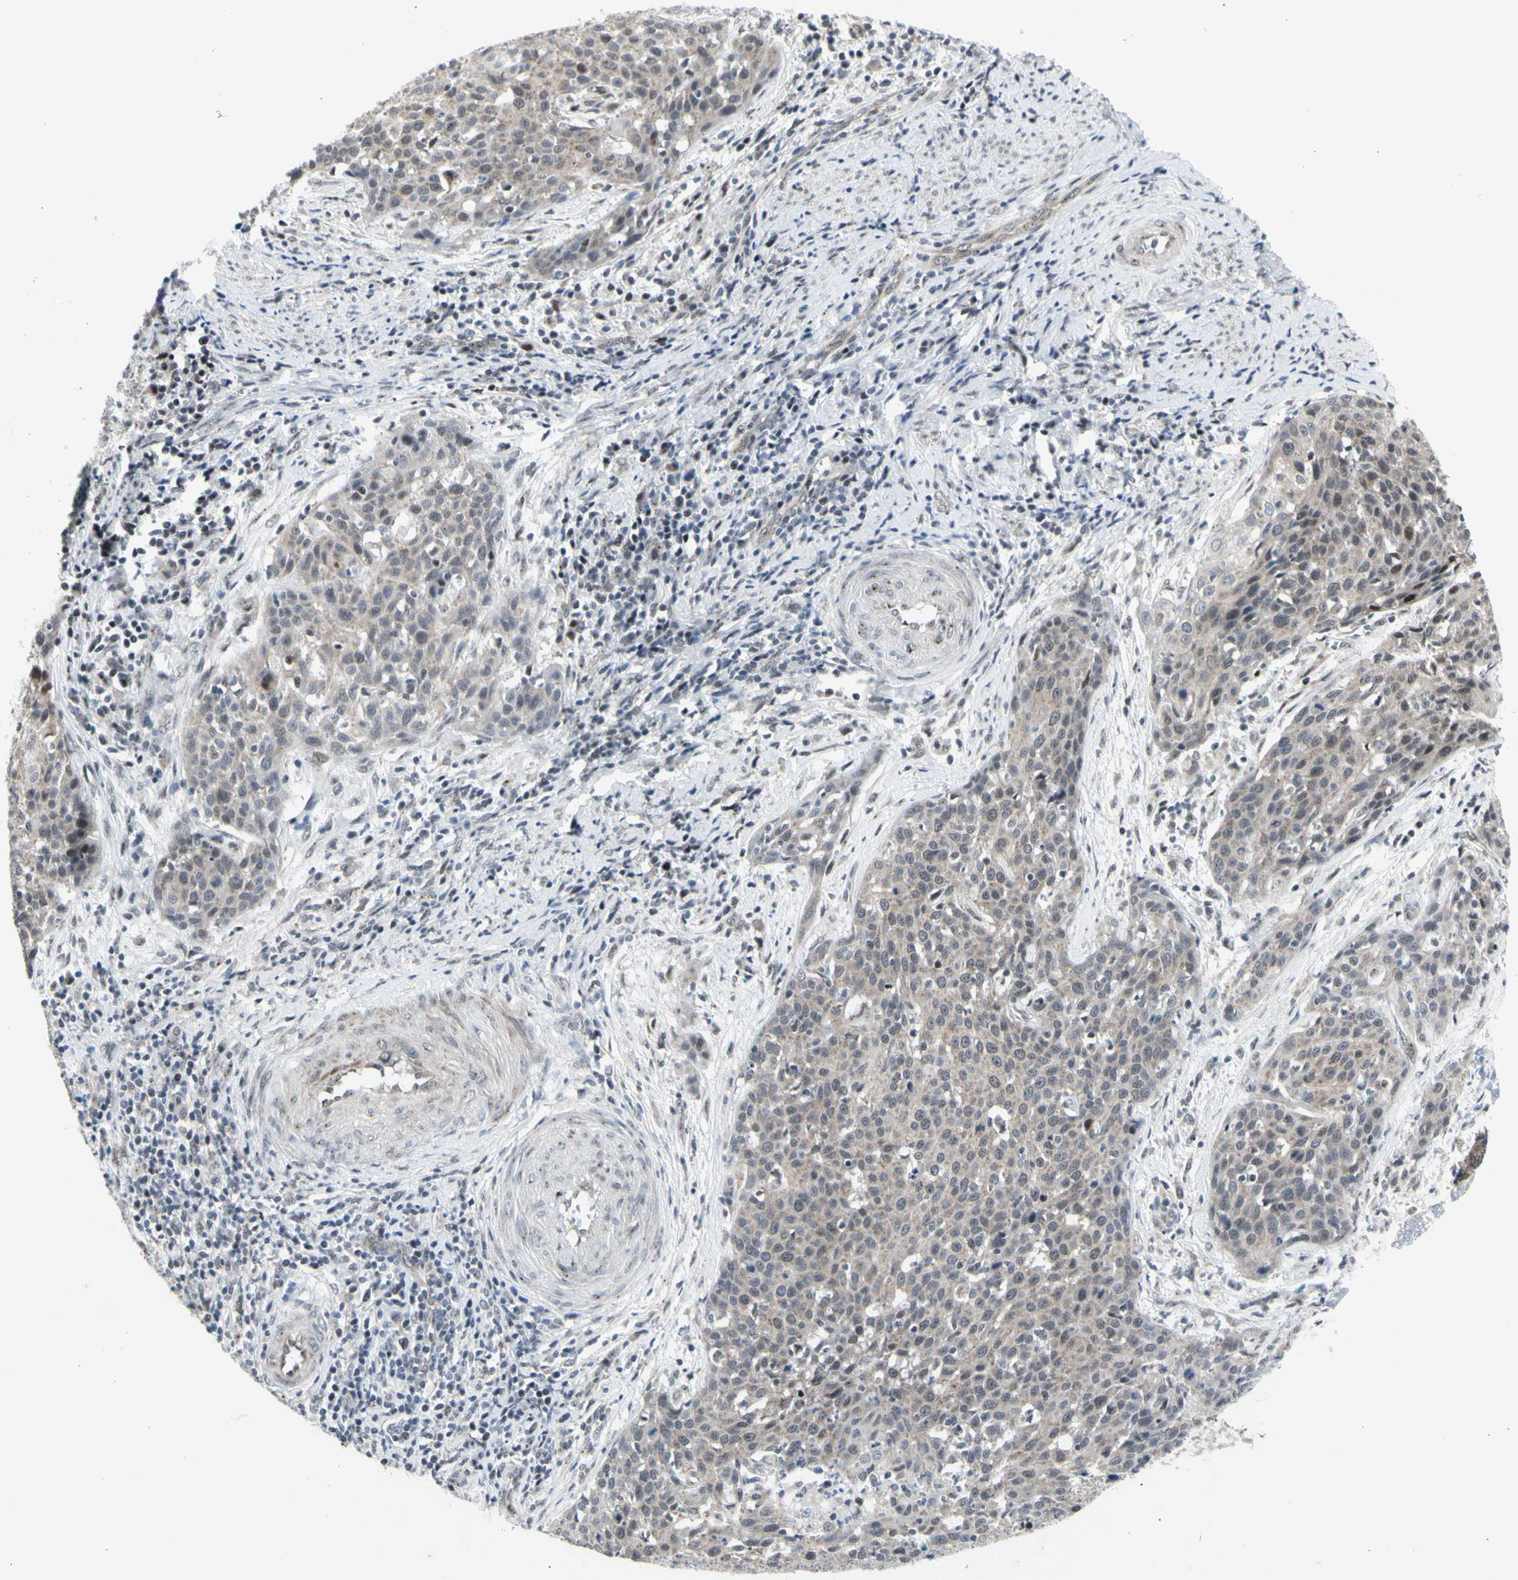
{"staining": {"intensity": "weak", "quantity": "25%-75%", "location": "cytoplasmic/membranous"}, "tissue": "cervical cancer", "cell_type": "Tumor cells", "image_type": "cancer", "snomed": [{"axis": "morphology", "description": "Squamous cell carcinoma, NOS"}, {"axis": "topography", "description": "Cervix"}], "caption": "IHC photomicrograph of neoplastic tissue: human squamous cell carcinoma (cervical) stained using immunohistochemistry (IHC) demonstrates low levels of weak protein expression localized specifically in the cytoplasmic/membranous of tumor cells, appearing as a cytoplasmic/membranous brown color.", "gene": "DHRS7B", "patient": {"sex": "female", "age": 38}}